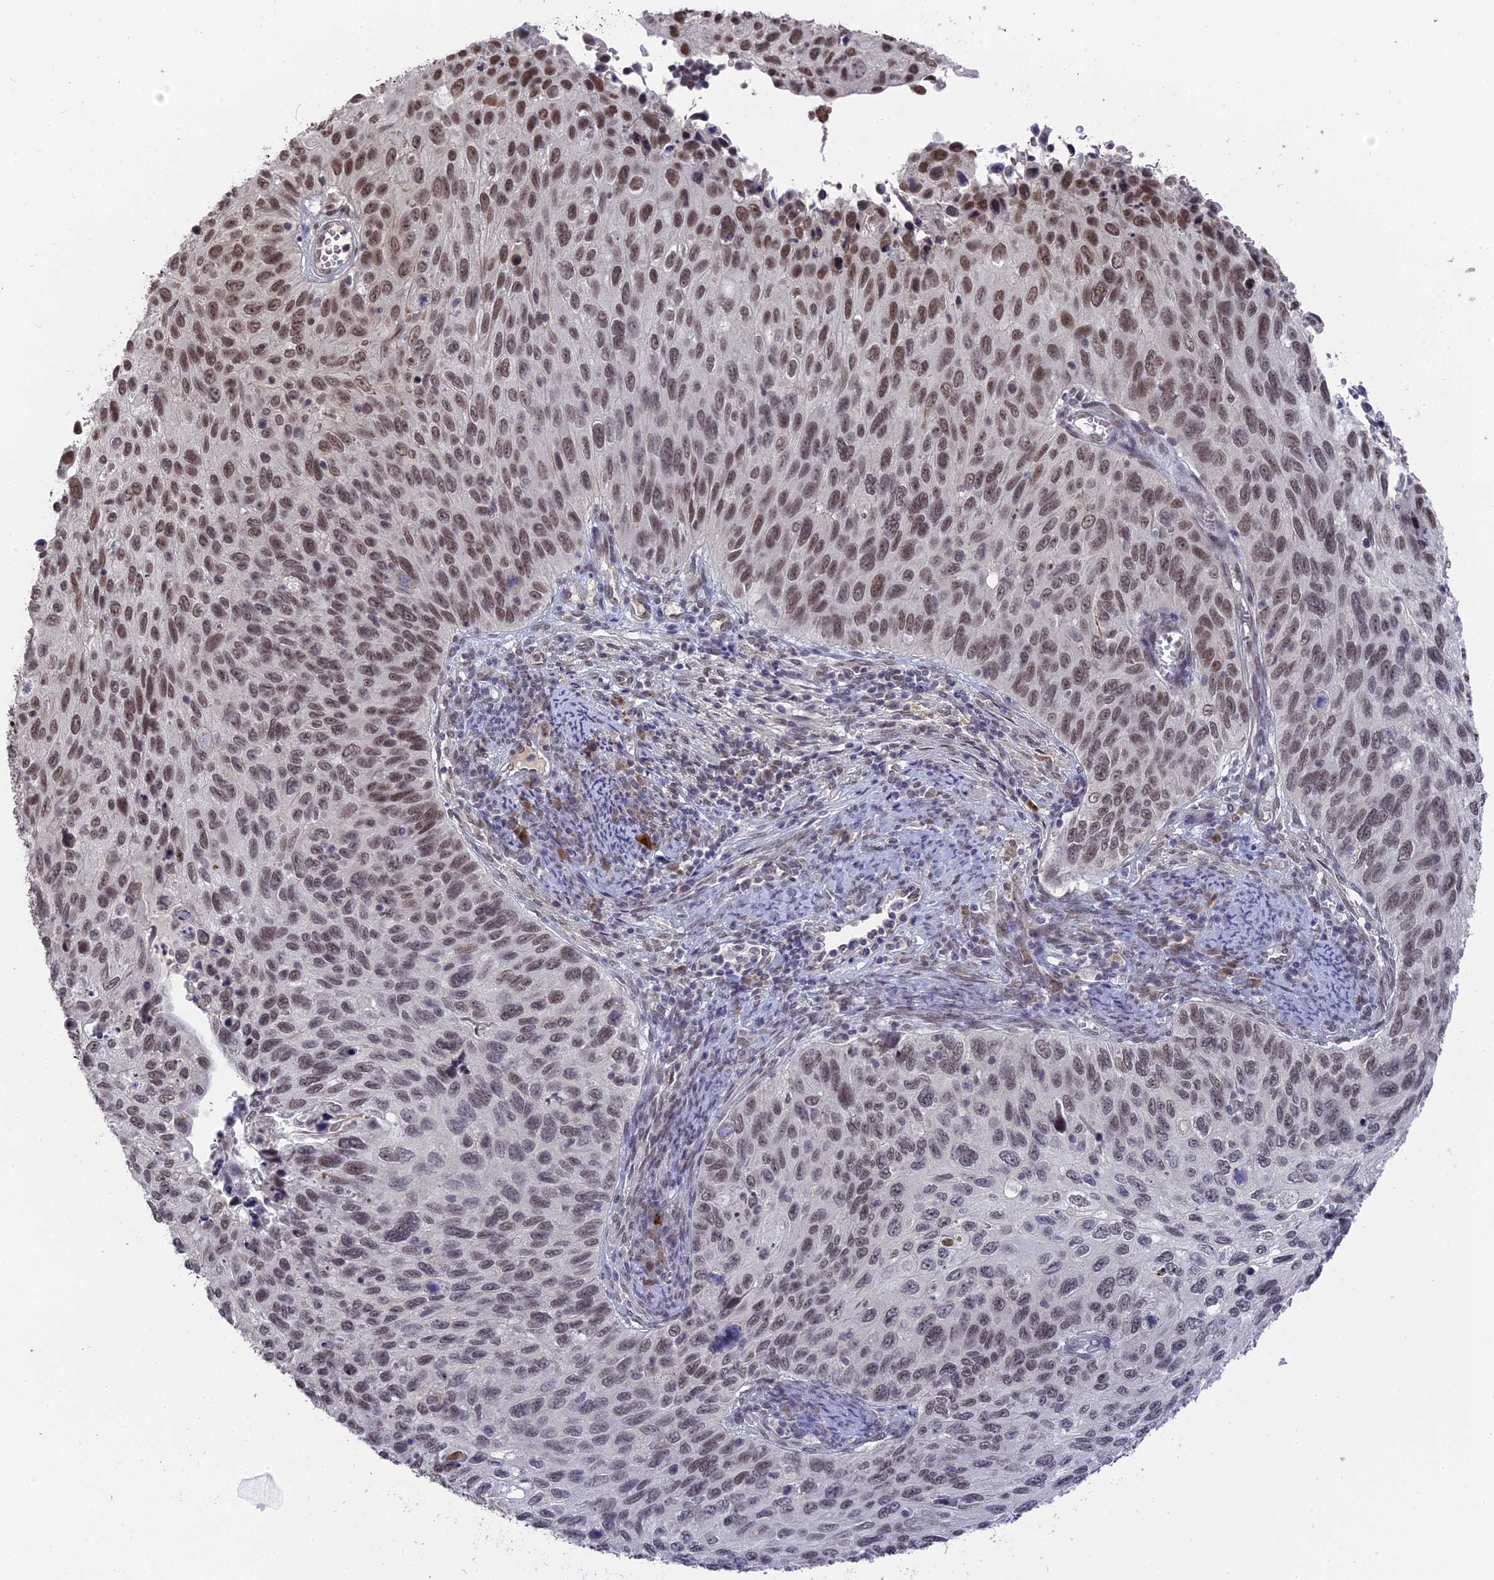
{"staining": {"intensity": "moderate", "quantity": ">75%", "location": "nuclear"}, "tissue": "cervical cancer", "cell_type": "Tumor cells", "image_type": "cancer", "snomed": [{"axis": "morphology", "description": "Squamous cell carcinoma, NOS"}, {"axis": "topography", "description": "Cervix"}], "caption": "Immunohistochemistry (IHC) staining of cervical cancer (squamous cell carcinoma), which reveals medium levels of moderate nuclear positivity in about >75% of tumor cells indicating moderate nuclear protein positivity. The staining was performed using DAB (3,3'-diaminobenzidine) (brown) for protein detection and nuclei were counterstained in hematoxylin (blue).", "gene": "NR1H3", "patient": {"sex": "female", "age": 70}}